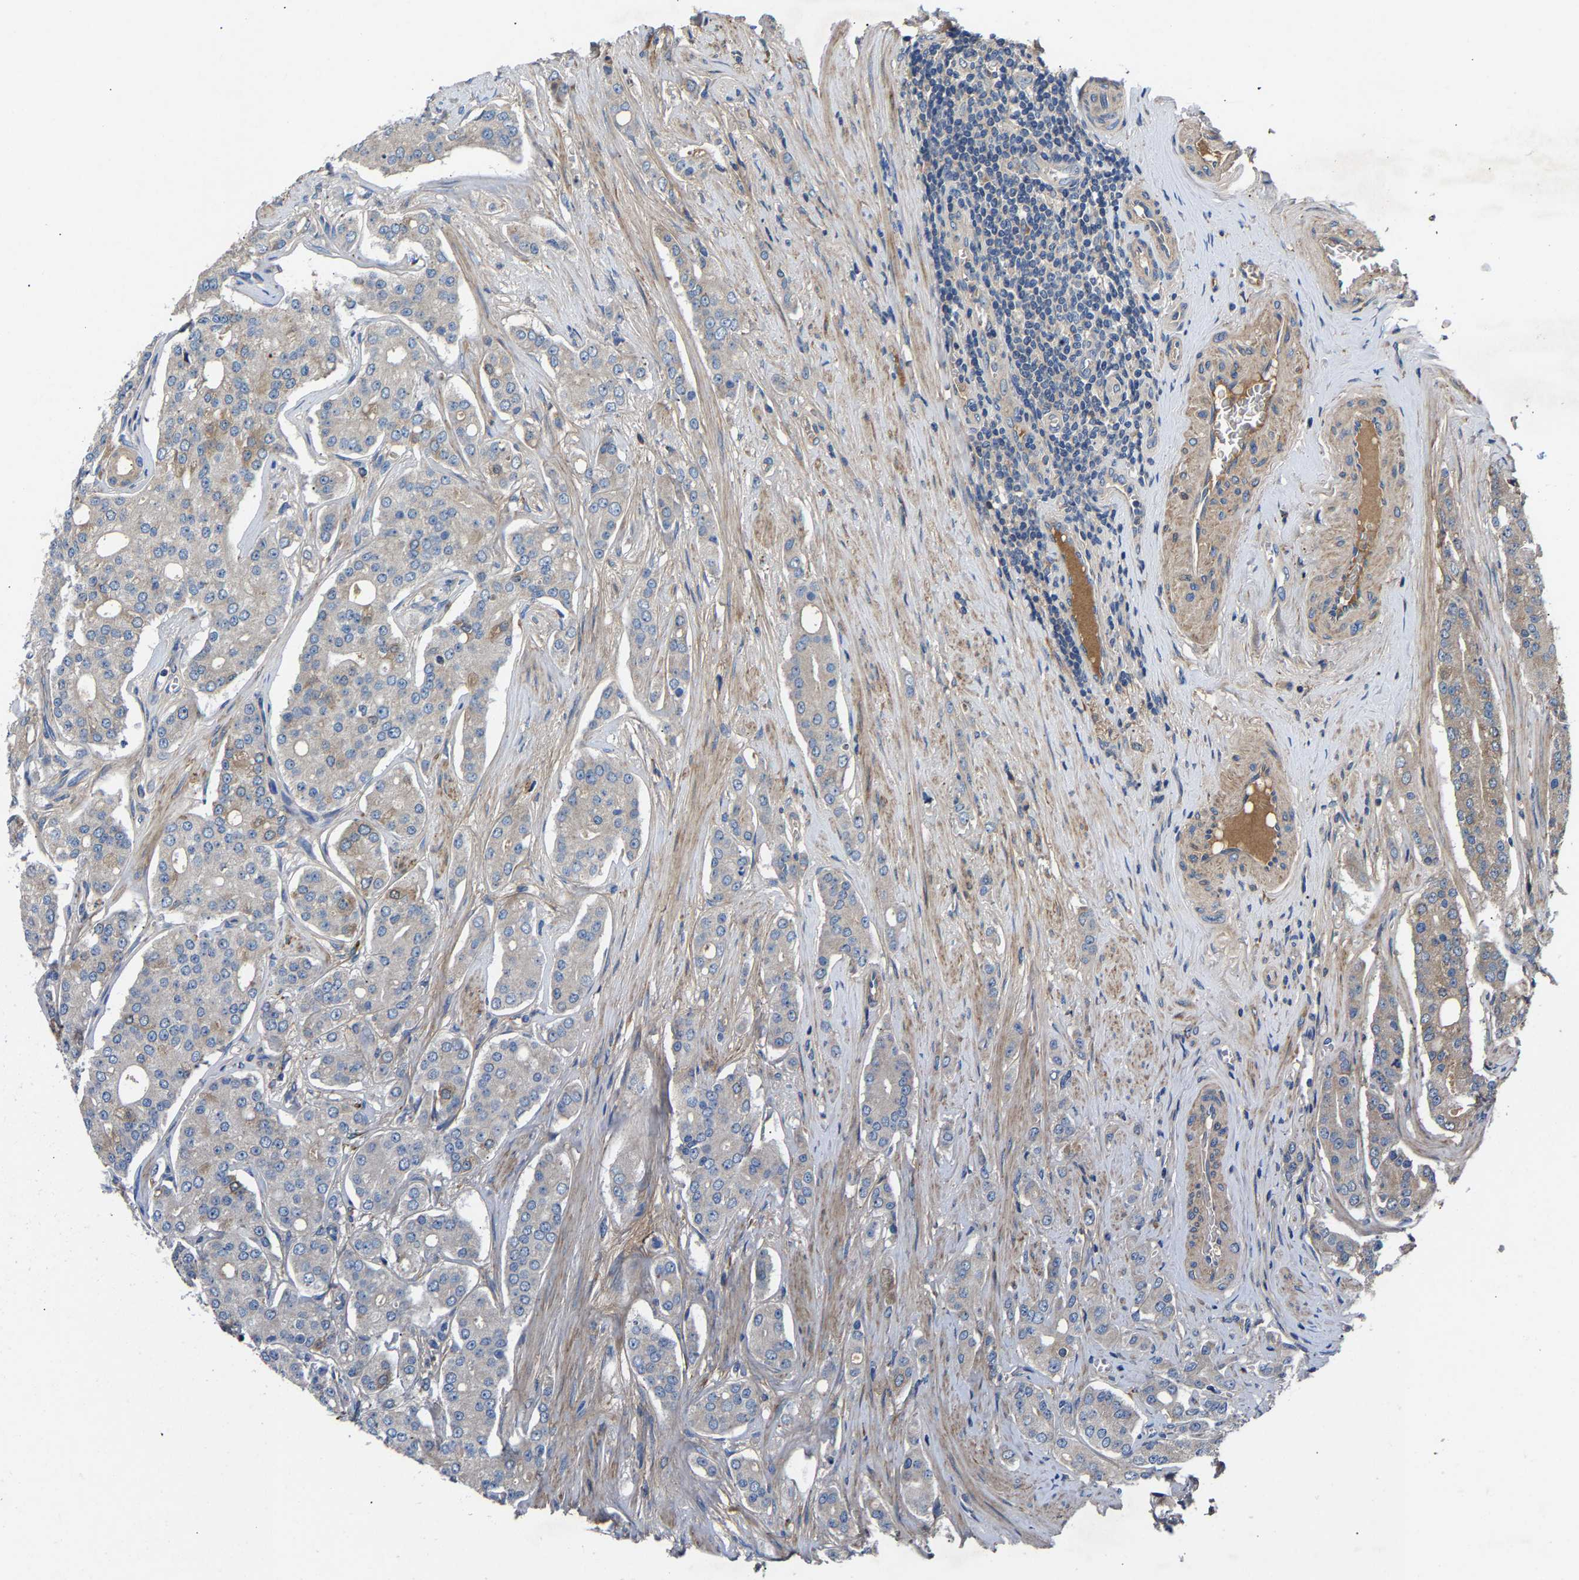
{"staining": {"intensity": "negative", "quantity": "none", "location": "none"}, "tissue": "prostate cancer", "cell_type": "Tumor cells", "image_type": "cancer", "snomed": [{"axis": "morphology", "description": "Adenocarcinoma, High grade"}, {"axis": "topography", "description": "Prostate"}], "caption": "Immunohistochemical staining of prostate cancer reveals no significant staining in tumor cells.", "gene": "CCDC171", "patient": {"sex": "male", "age": 71}}